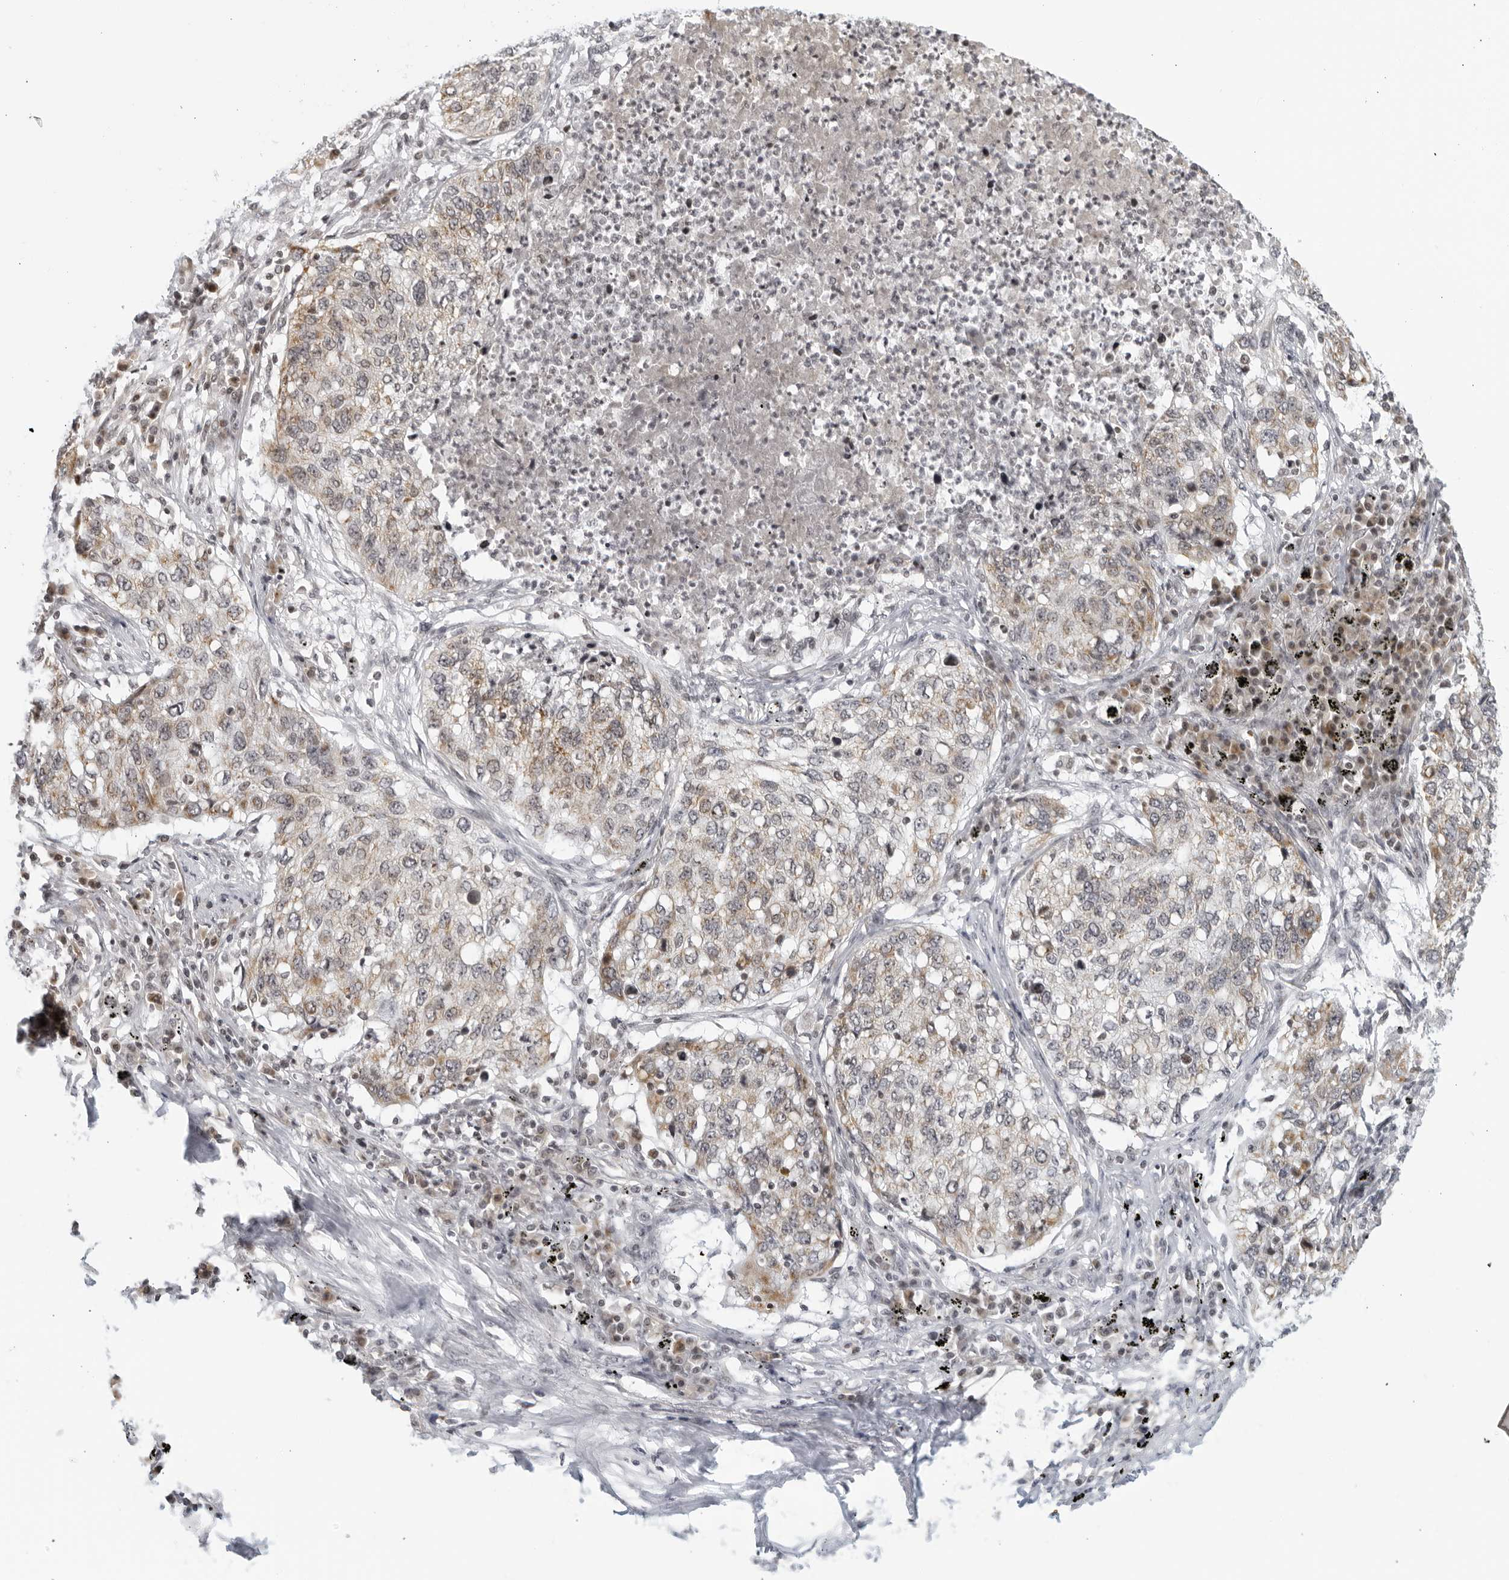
{"staining": {"intensity": "weak", "quantity": "25%-75%", "location": "cytoplasmic/membranous"}, "tissue": "lung cancer", "cell_type": "Tumor cells", "image_type": "cancer", "snomed": [{"axis": "morphology", "description": "Squamous cell carcinoma, NOS"}, {"axis": "topography", "description": "Lung"}], "caption": "Weak cytoplasmic/membranous staining is appreciated in approximately 25%-75% of tumor cells in lung cancer (squamous cell carcinoma).", "gene": "RAB11FIP3", "patient": {"sex": "female", "age": 63}}